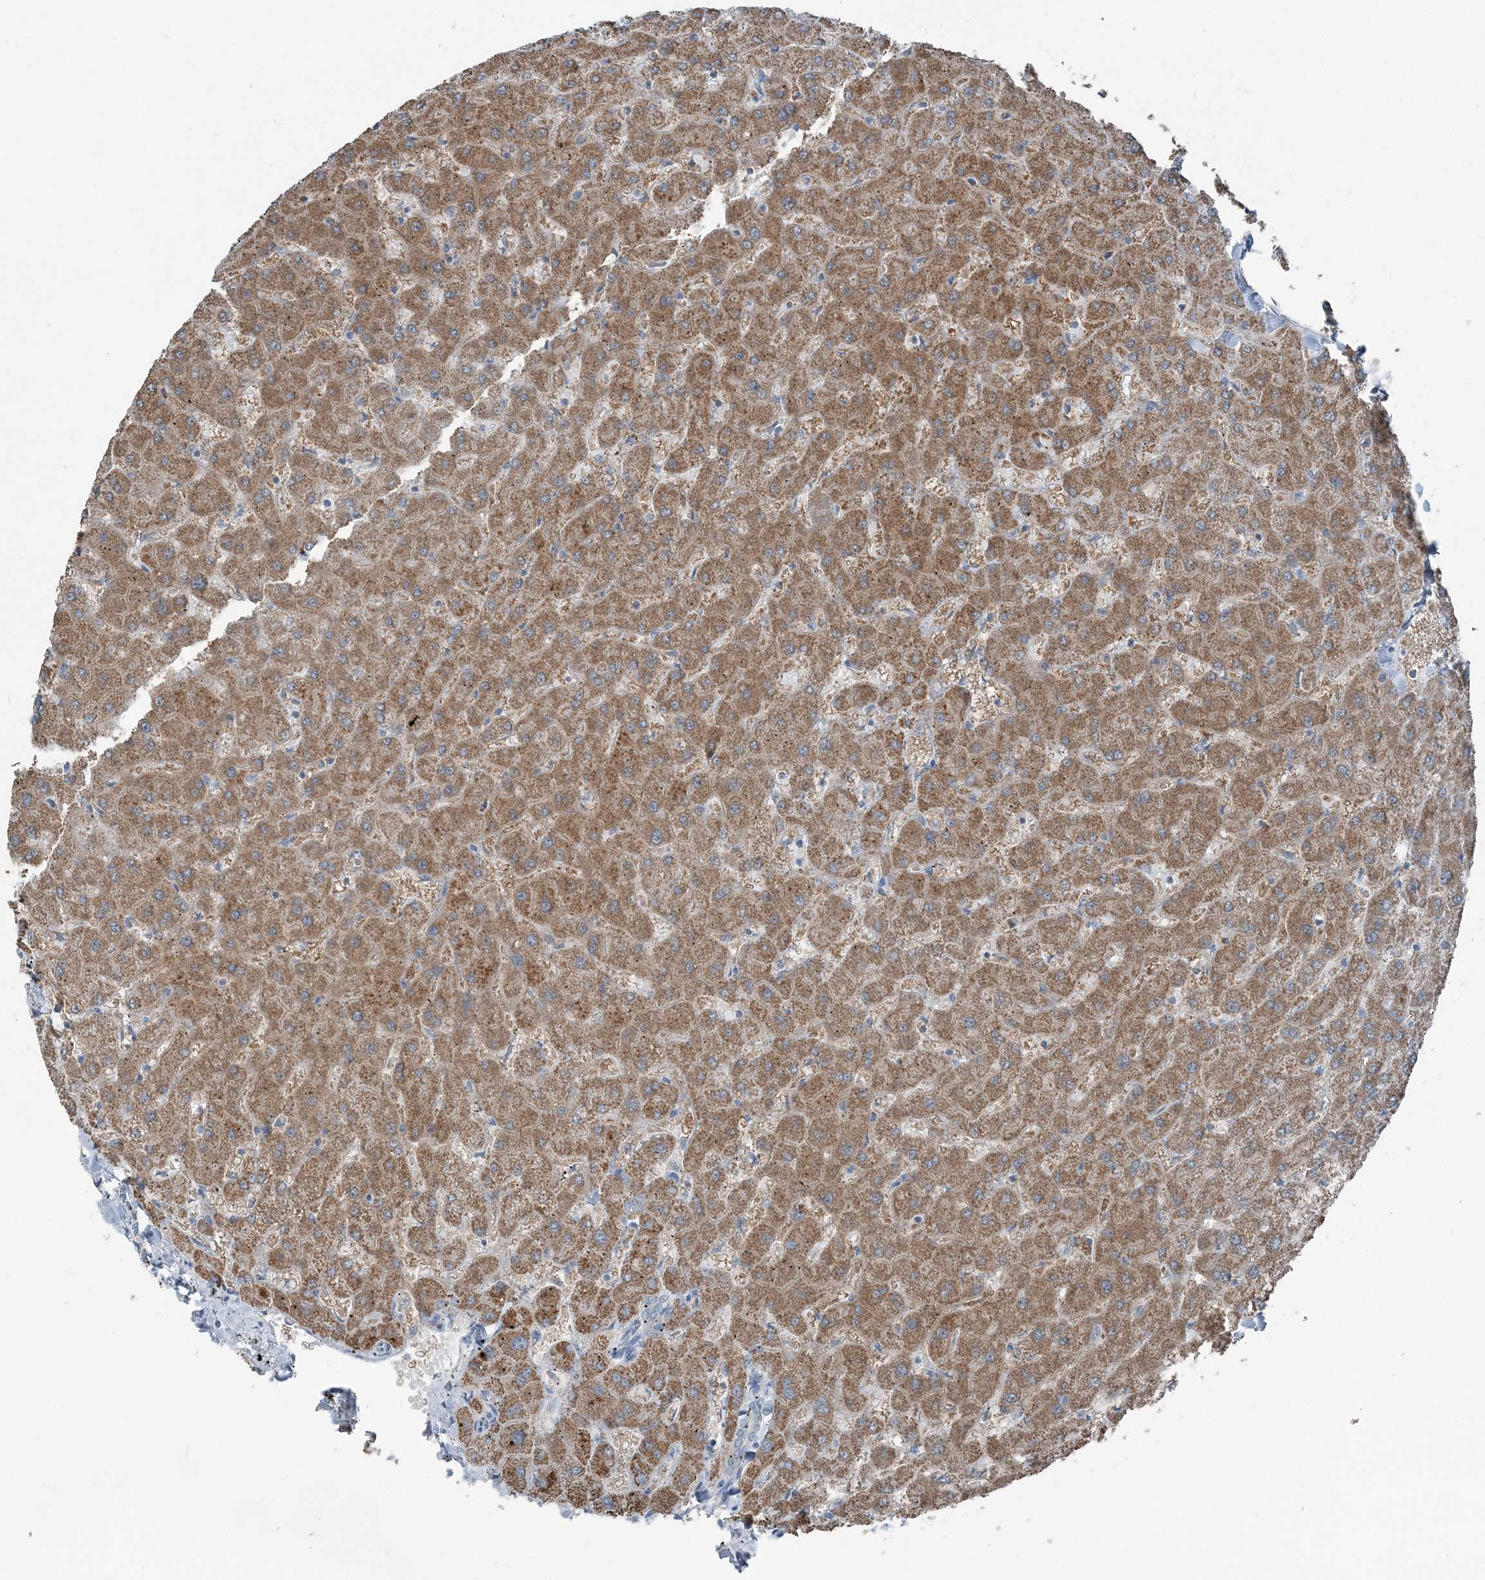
{"staining": {"intensity": "negative", "quantity": "none", "location": "none"}, "tissue": "liver", "cell_type": "Cholangiocytes", "image_type": "normal", "snomed": [{"axis": "morphology", "description": "Normal tissue, NOS"}, {"axis": "topography", "description": "Liver"}], "caption": "IHC image of normal liver stained for a protein (brown), which exhibits no staining in cholangiocytes.", "gene": "SUCLG1", "patient": {"sex": "female", "age": 63}}